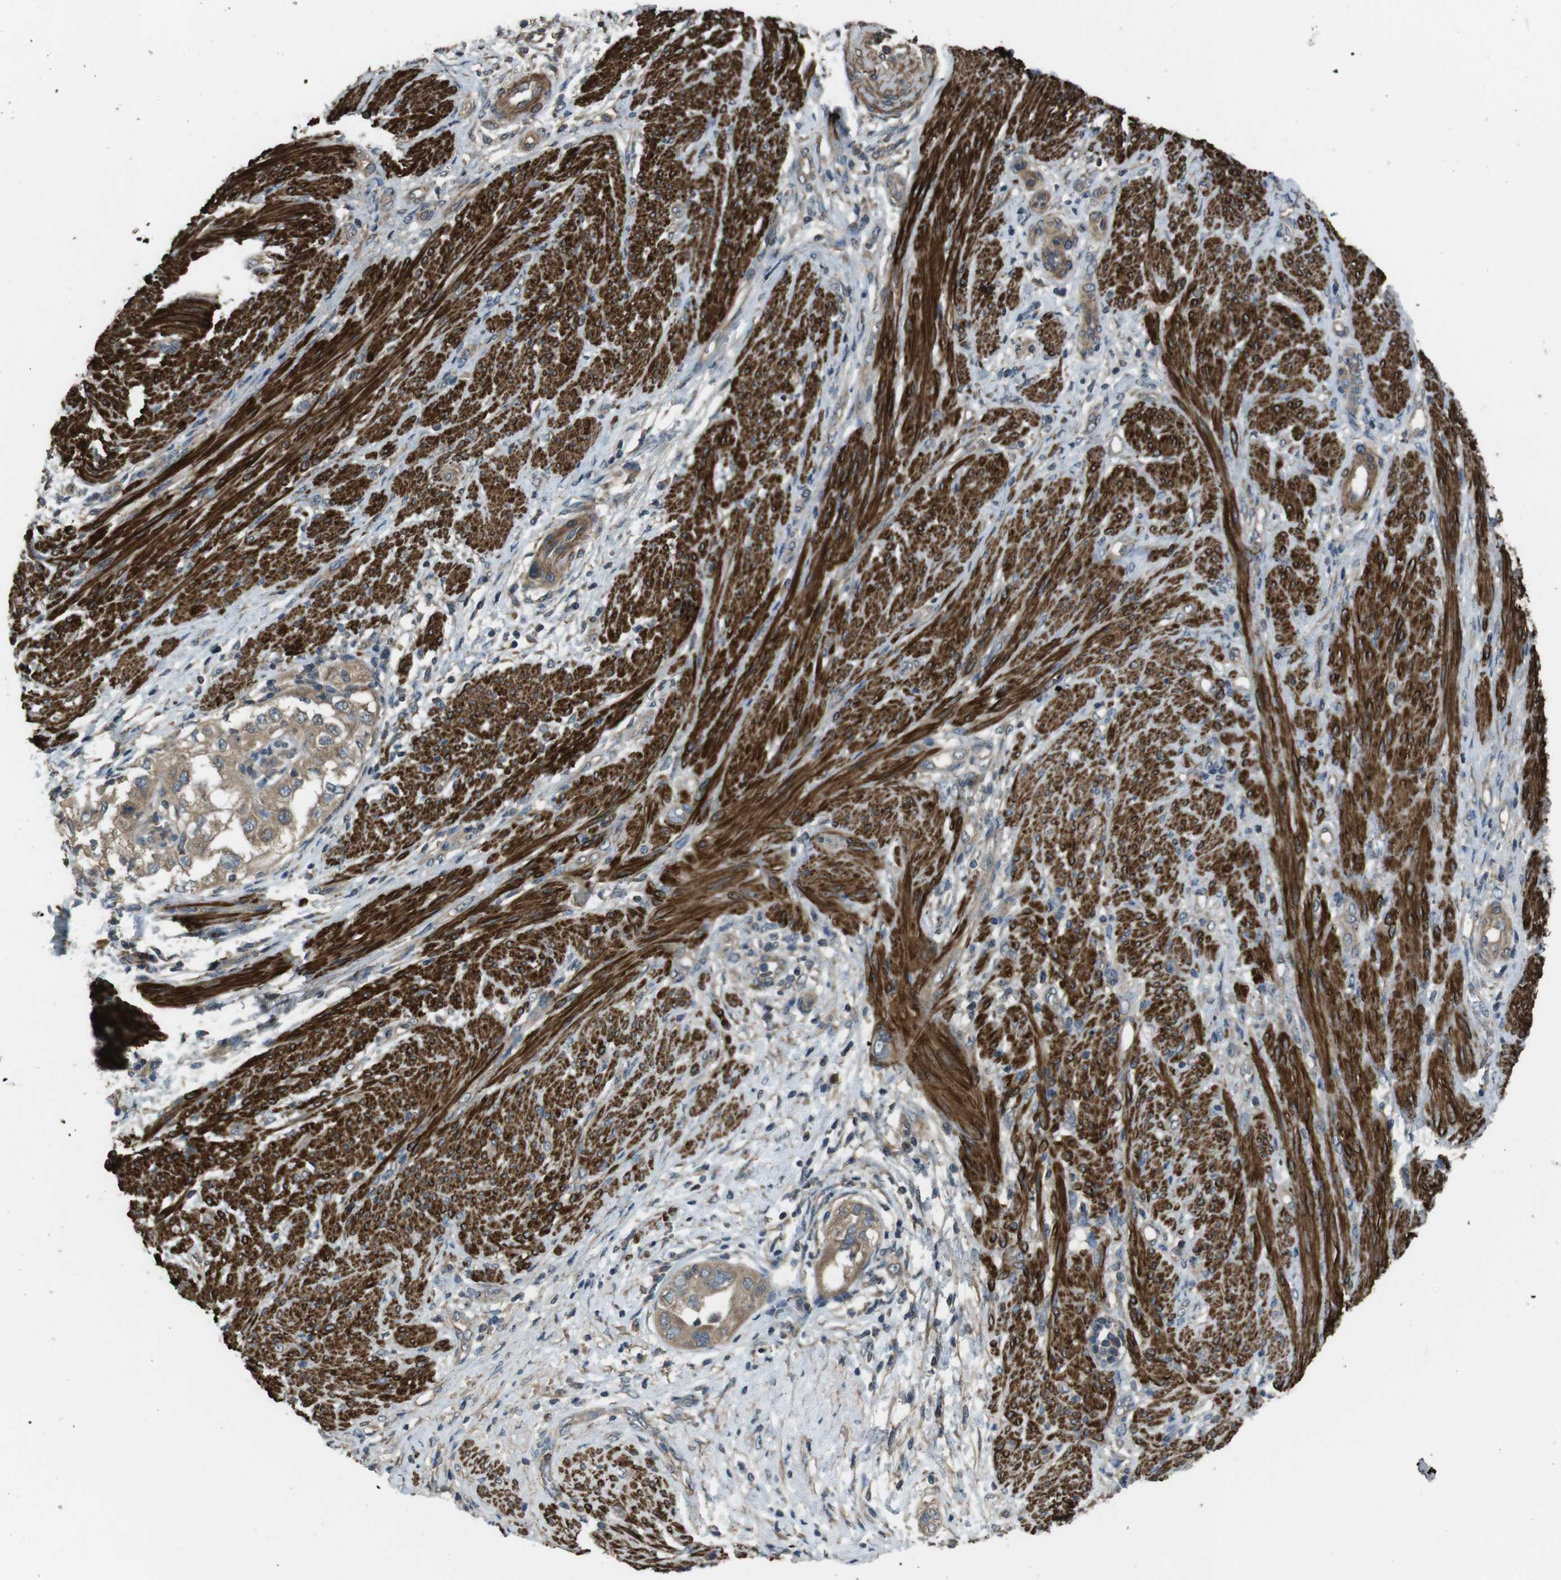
{"staining": {"intensity": "moderate", "quantity": ">75%", "location": "cytoplasmic/membranous"}, "tissue": "endometrial cancer", "cell_type": "Tumor cells", "image_type": "cancer", "snomed": [{"axis": "morphology", "description": "Adenocarcinoma, NOS"}, {"axis": "topography", "description": "Endometrium"}], "caption": "Moderate cytoplasmic/membranous staining is present in approximately >75% of tumor cells in endometrial cancer (adenocarcinoma). (Brightfield microscopy of DAB IHC at high magnification).", "gene": "FUT2", "patient": {"sex": "female", "age": 85}}